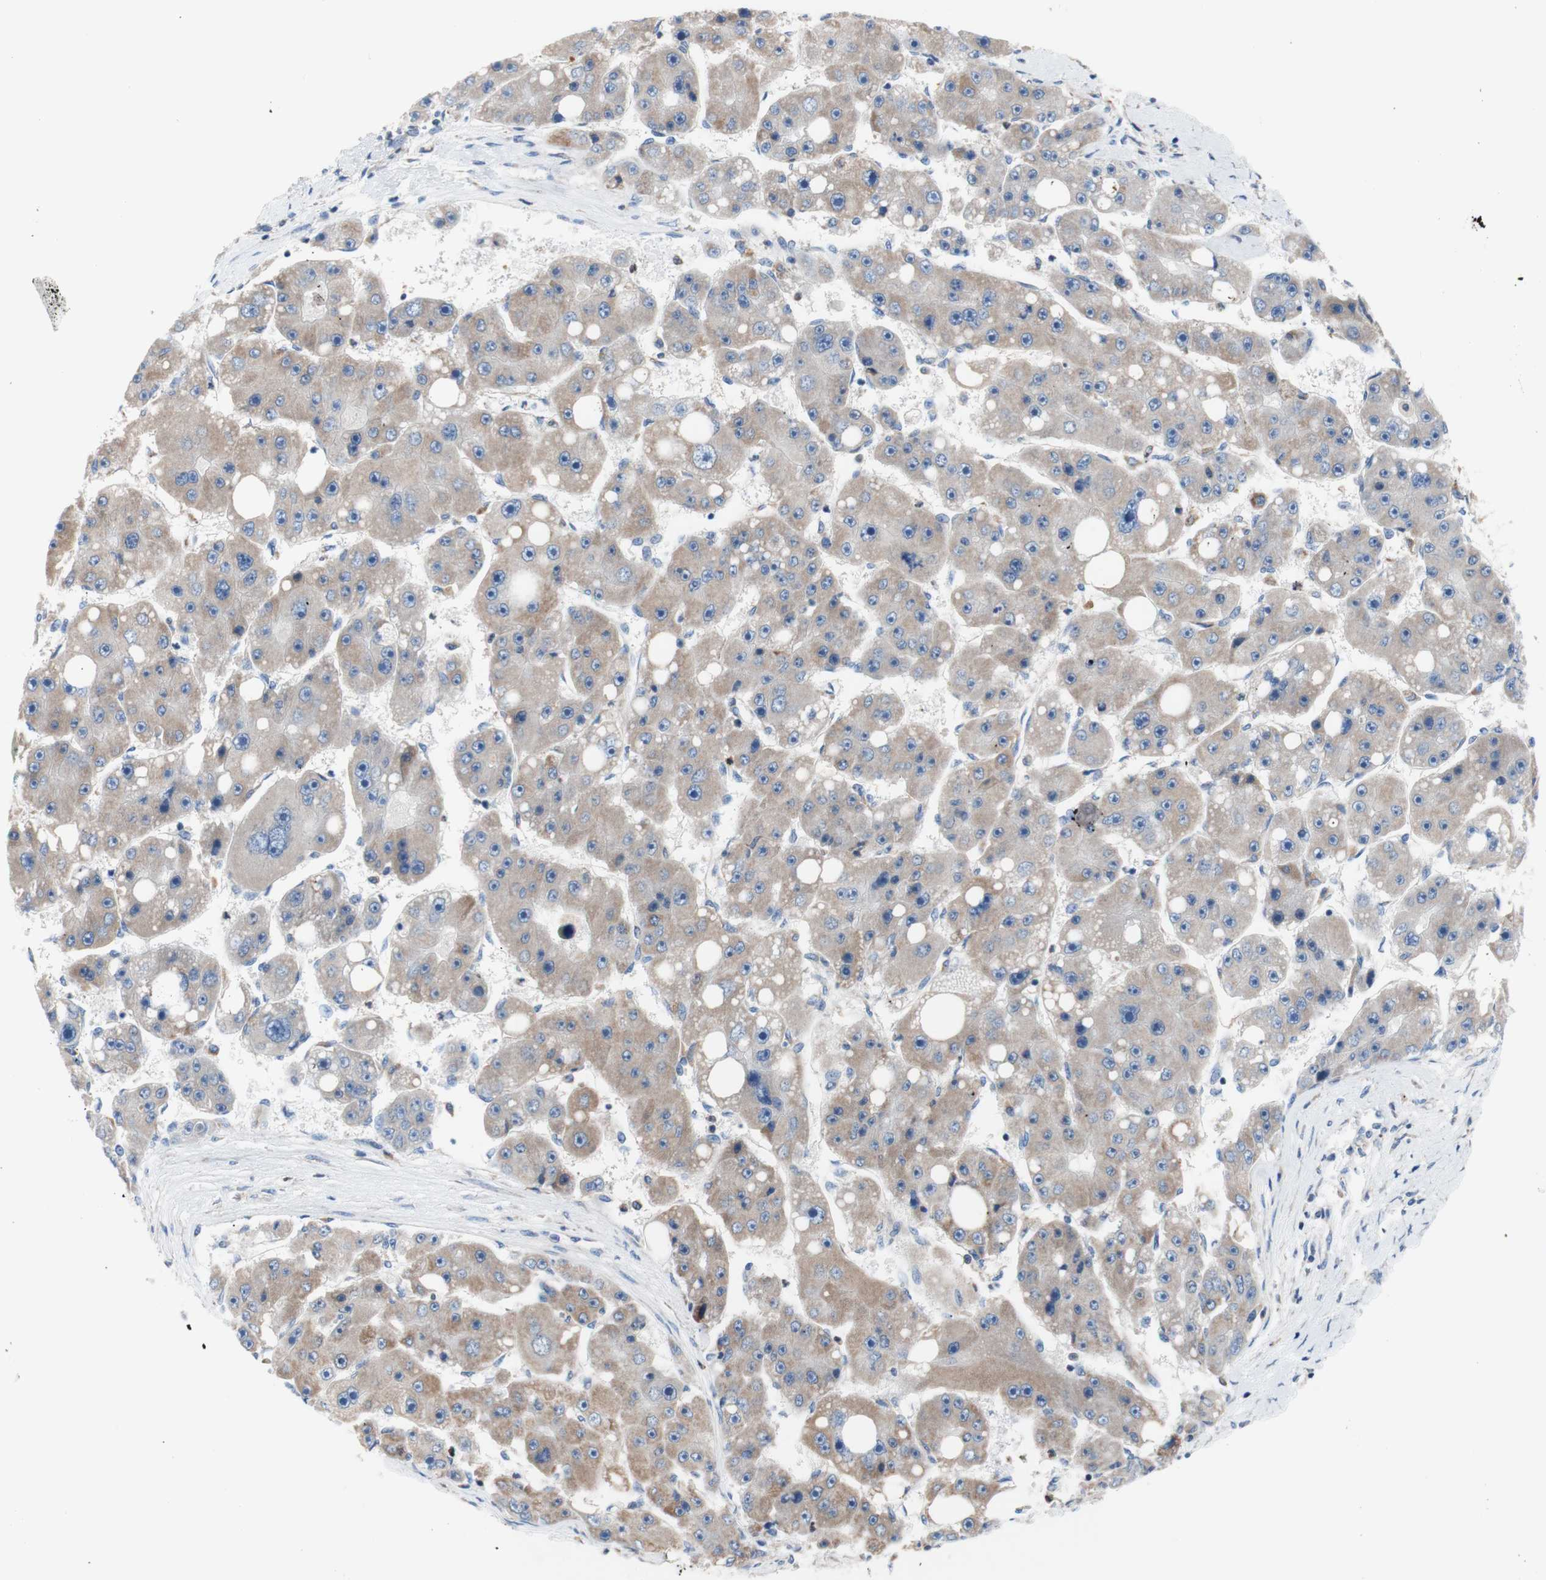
{"staining": {"intensity": "weak", "quantity": ">75%", "location": "cytoplasmic/membranous"}, "tissue": "liver cancer", "cell_type": "Tumor cells", "image_type": "cancer", "snomed": [{"axis": "morphology", "description": "Carcinoma, Hepatocellular, NOS"}, {"axis": "topography", "description": "Liver"}], "caption": "Weak cytoplasmic/membranous staining is present in approximately >75% of tumor cells in hepatocellular carcinoma (liver).", "gene": "FMR1", "patient": {"sex": "female", "age": 61}}